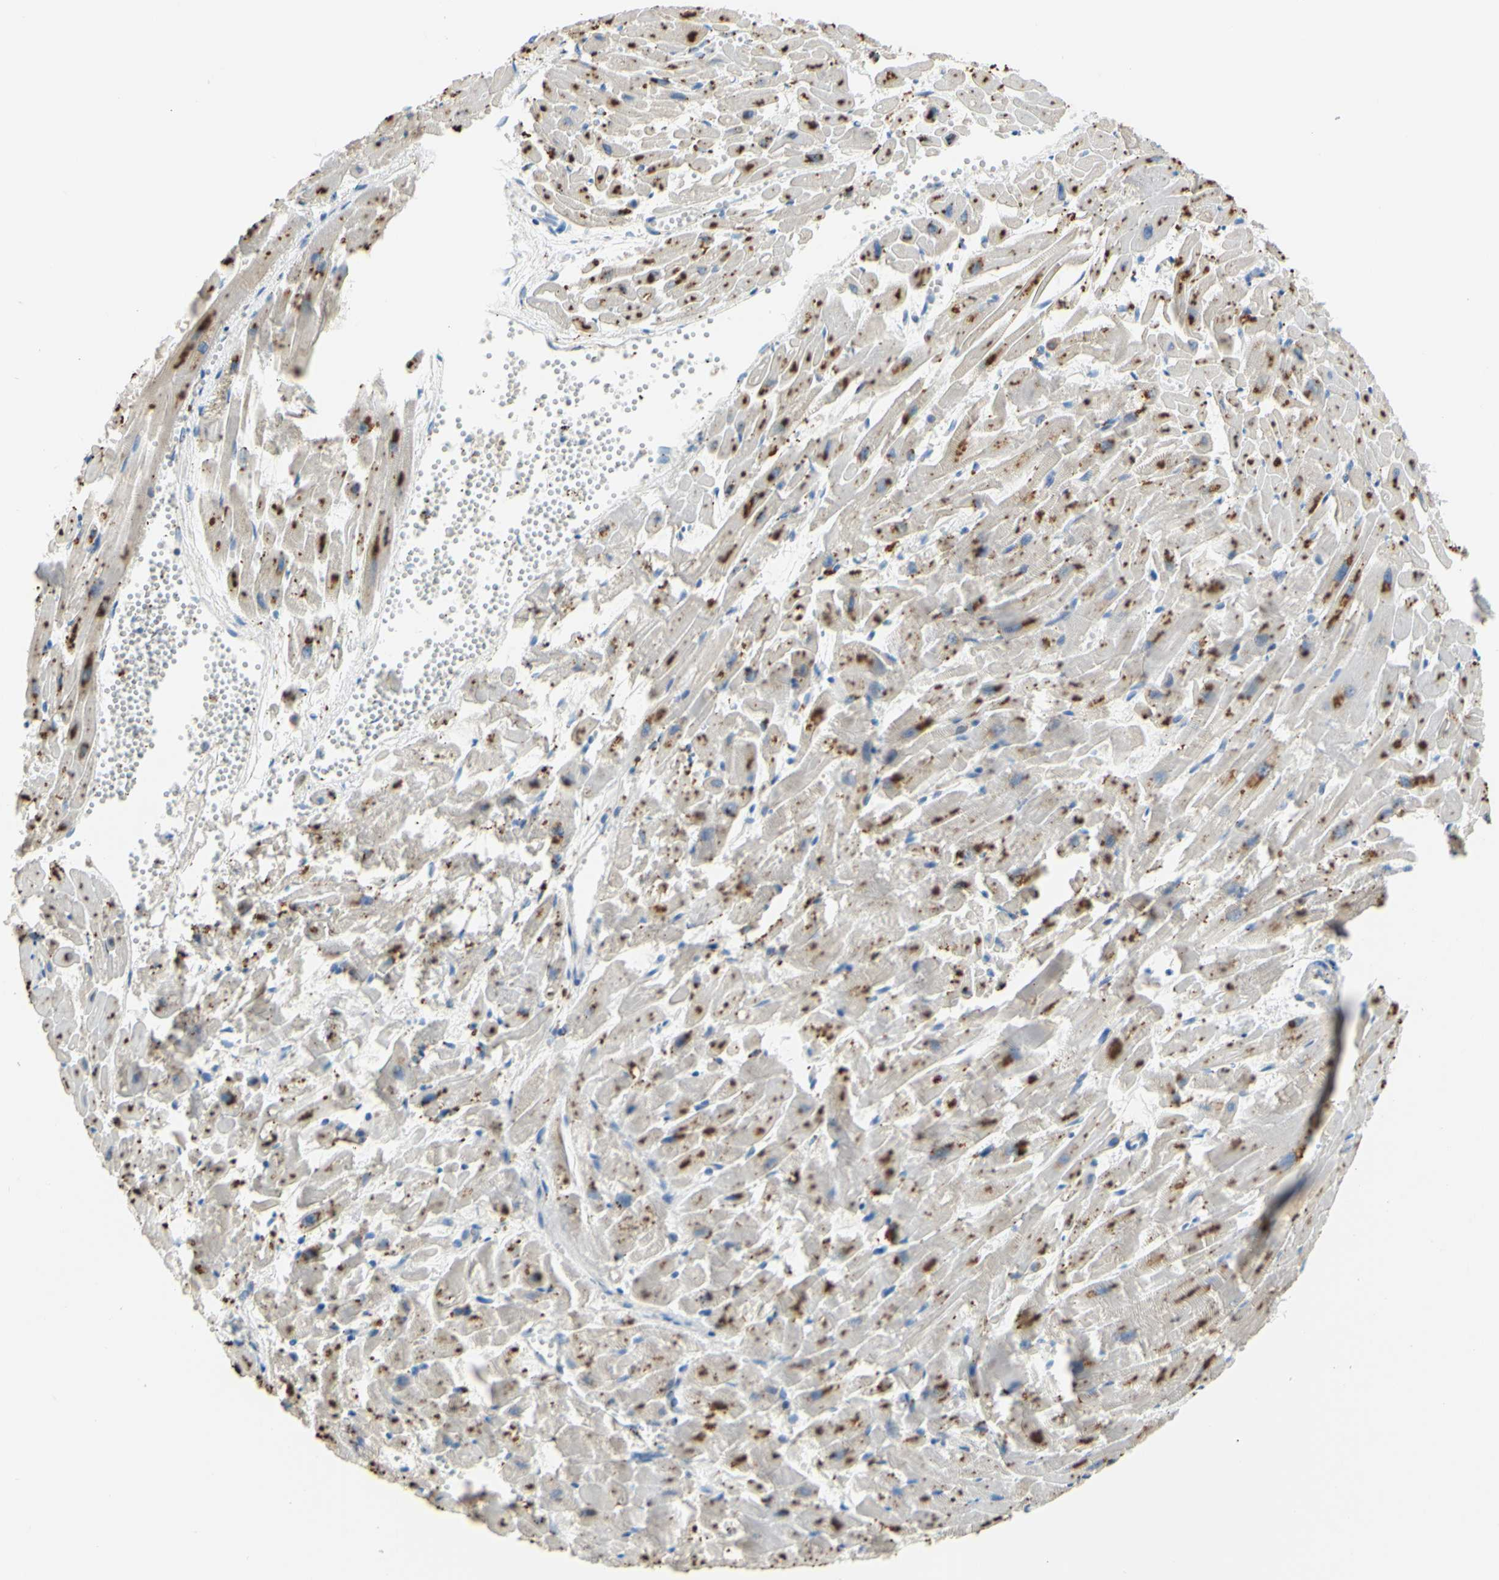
{"staining": {"intensity": "strong", "quantity": ">75%", "location": "cytoplasmic/membranous"}, "tissue": "heart muscle", "cell_type": "Cardiomyocytes", "image_type": "normal", "snomed": [{"axis": "morphology", "description": "Normal tissue, NOS"}, {"axis": "topography", "description": "Heart"}], "caption": "A photomicrograph of human heart muscle stained for a protein shows strong cytoplasmic/membranous brown staining in cardiomyocytes. Nuclei are stained in blue.", "gene": "CTSD", "patient": {"sex": "female", "age": 19}}